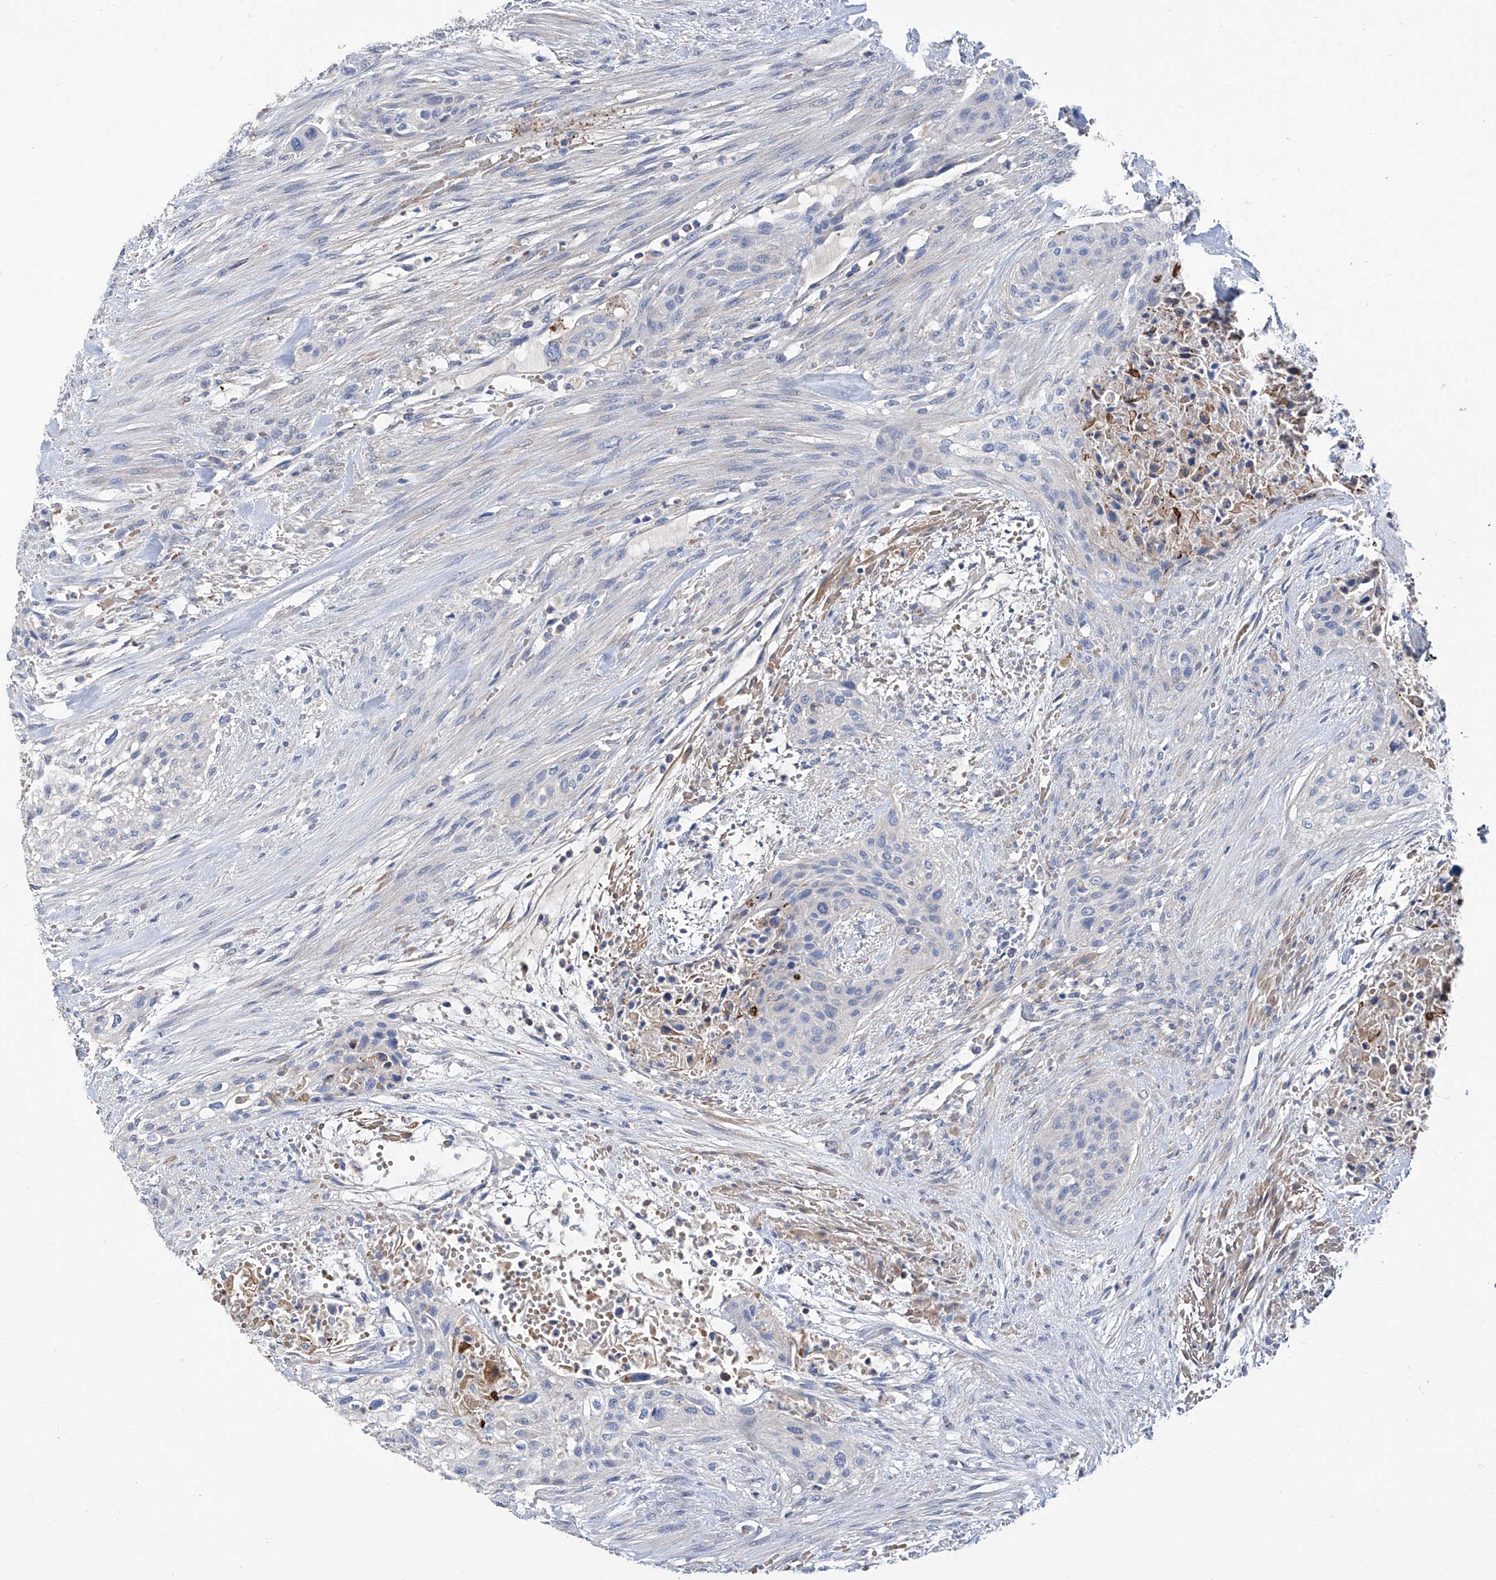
{"staining": {"intensity": "negative", "quantity": "none", "location": "none"}, "tissue": "urothelial cancer", "cell_type": "Tumor cells", "image_type": "cancer", "snomed": [{"axis": "morphology", "description": "Urothelial carcinoma, High grade"}, {"axis": "topography", "description": "Urinary bladder"}], "caption": "High-grade urothelial carcinoma stained for a protein using IHC exhibits no positivity tumor cells.", "gene": "GPT", "patient": {"sex": "male", "age": 35}}